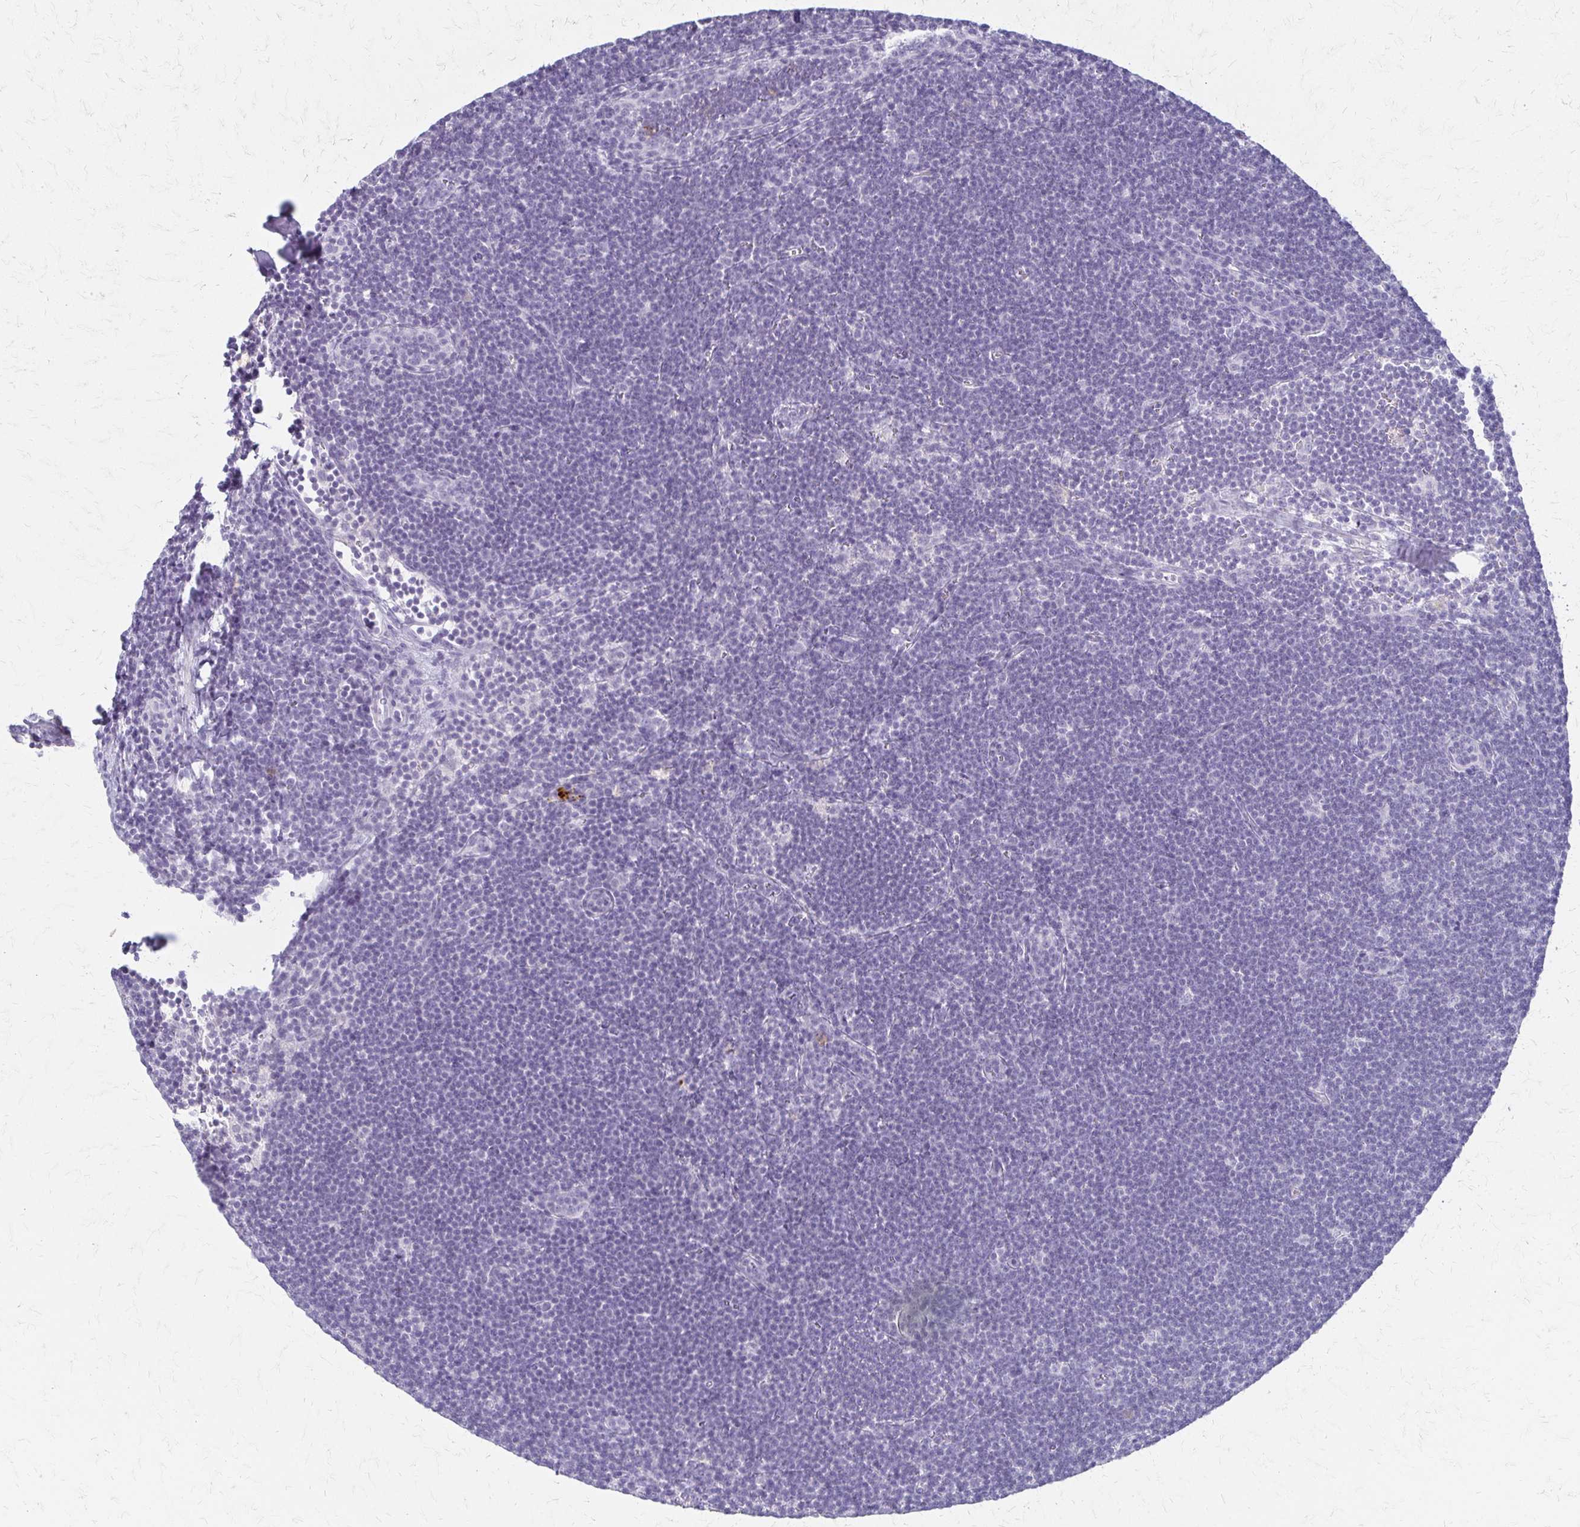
{"staining": {"intensity": "negative", "quantity": "none", "location": "none"}, "tissue": "lymphoma", "cell_type": "Tumor cells", "image_type": "cancer", "snomed": [{"axis": "morphology", "description": "Malignant lymphoma, non-Hodgkin's type, Low grade"}, {"axis": "topography", "description": "Lymph node"}], "caption": "High power microscopy micrograph of an immunohistochemistry (IHC) micrograph of low-grade malignant lymphoma, non-Hodgkin's type, revealing no significant staining in tumor cells.", "gene": "ACP5", "patient": {"sex": "female", "age": 73}}